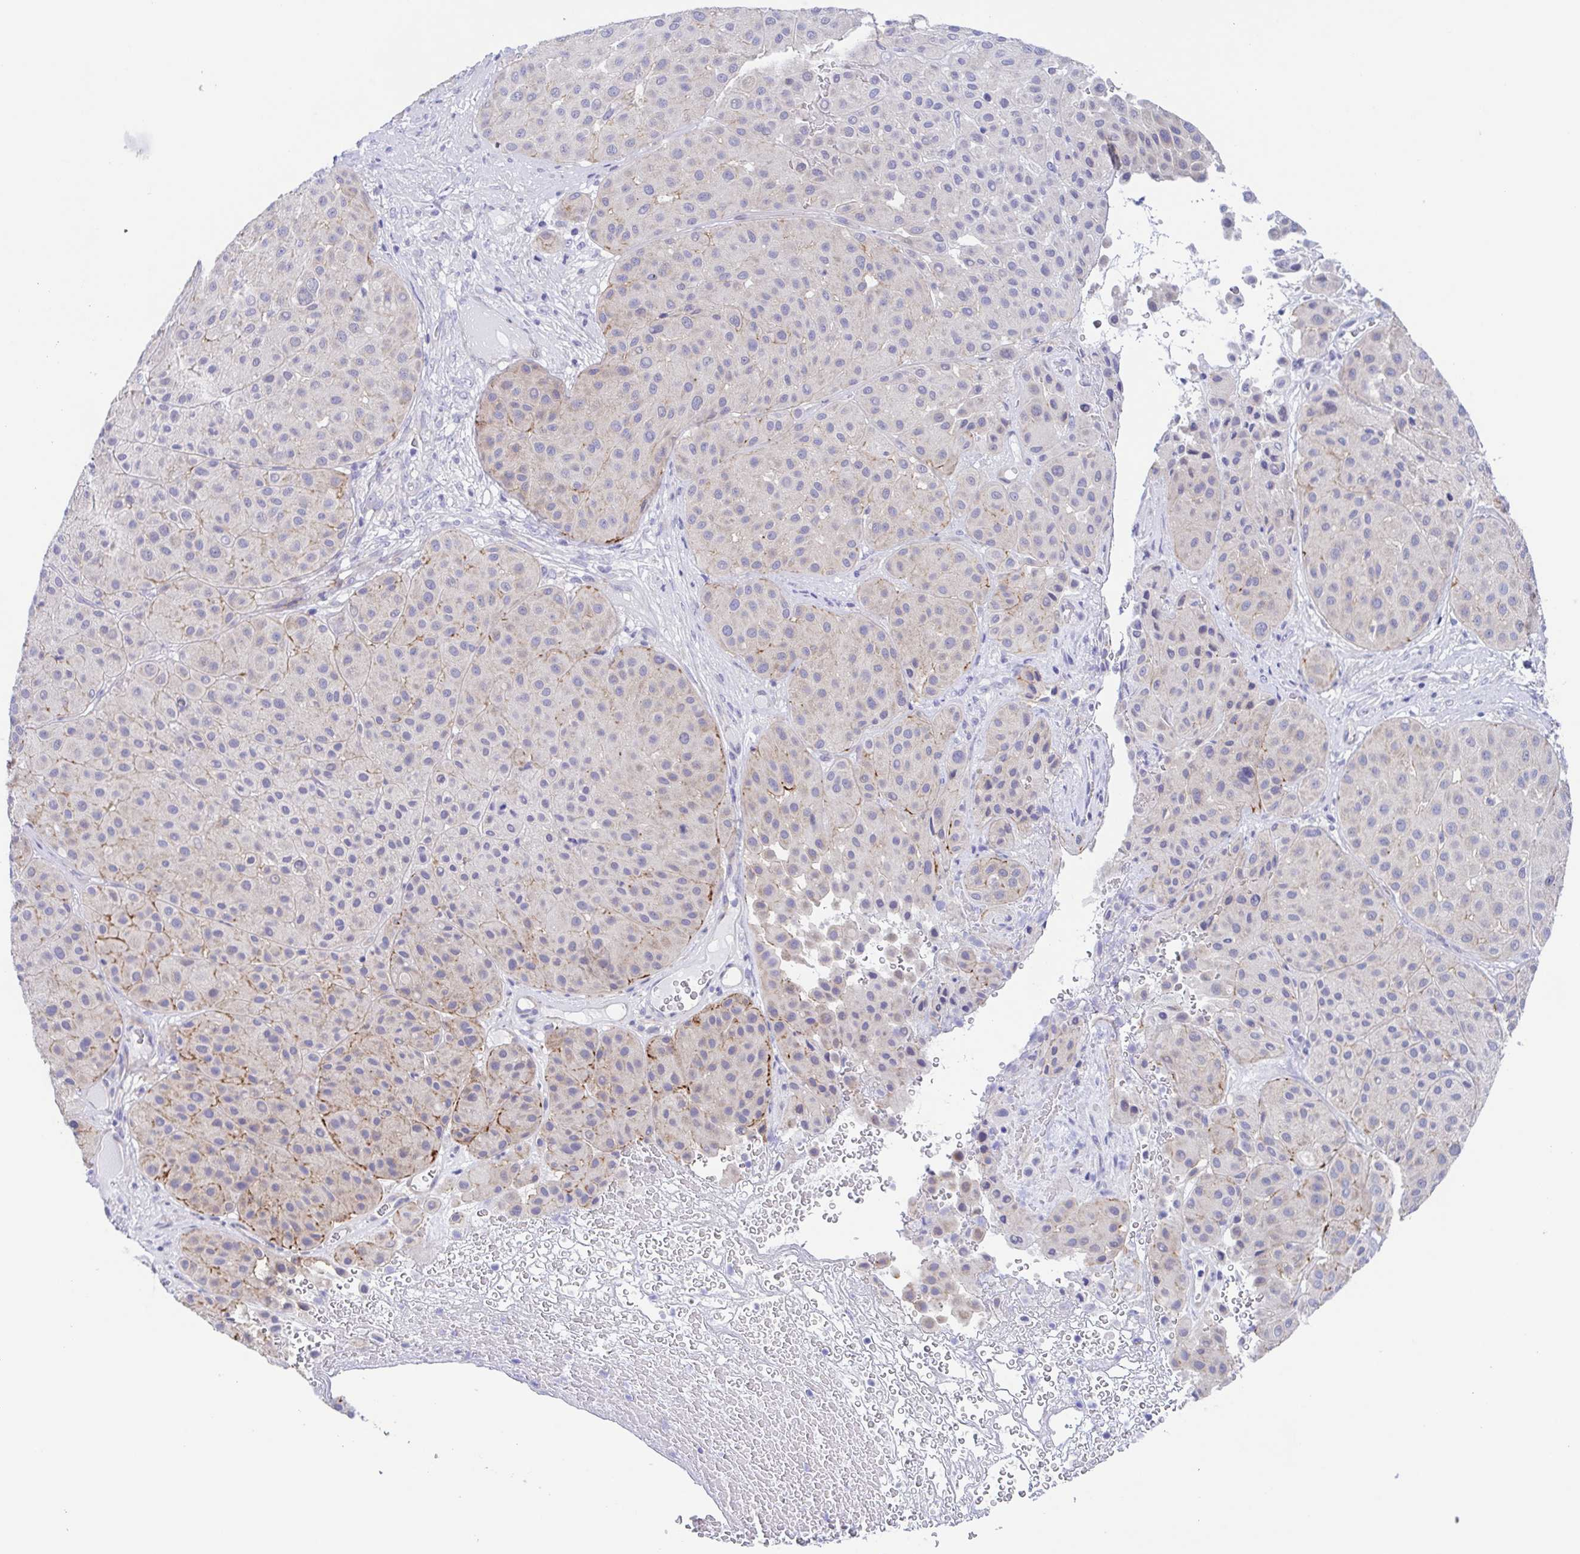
{"staining": {"intensity": "negative", "quantity": "none", "location": "none"}, "tissue": "melanoma", "cell_type": "Tumor cells", "image_type": "cancer", "snomed": [{"axis": "morphology", "description": "Malignant melanoma, Metastatic site"}, {"axis": "topography", "description": "Smooth muscle"}], "caption": "The micrograph shows no staining of tumor cells in malignant melanoma (metastatic site).", "gene": "MUCL3", "patient": {"sex": "male", "age": 41}}